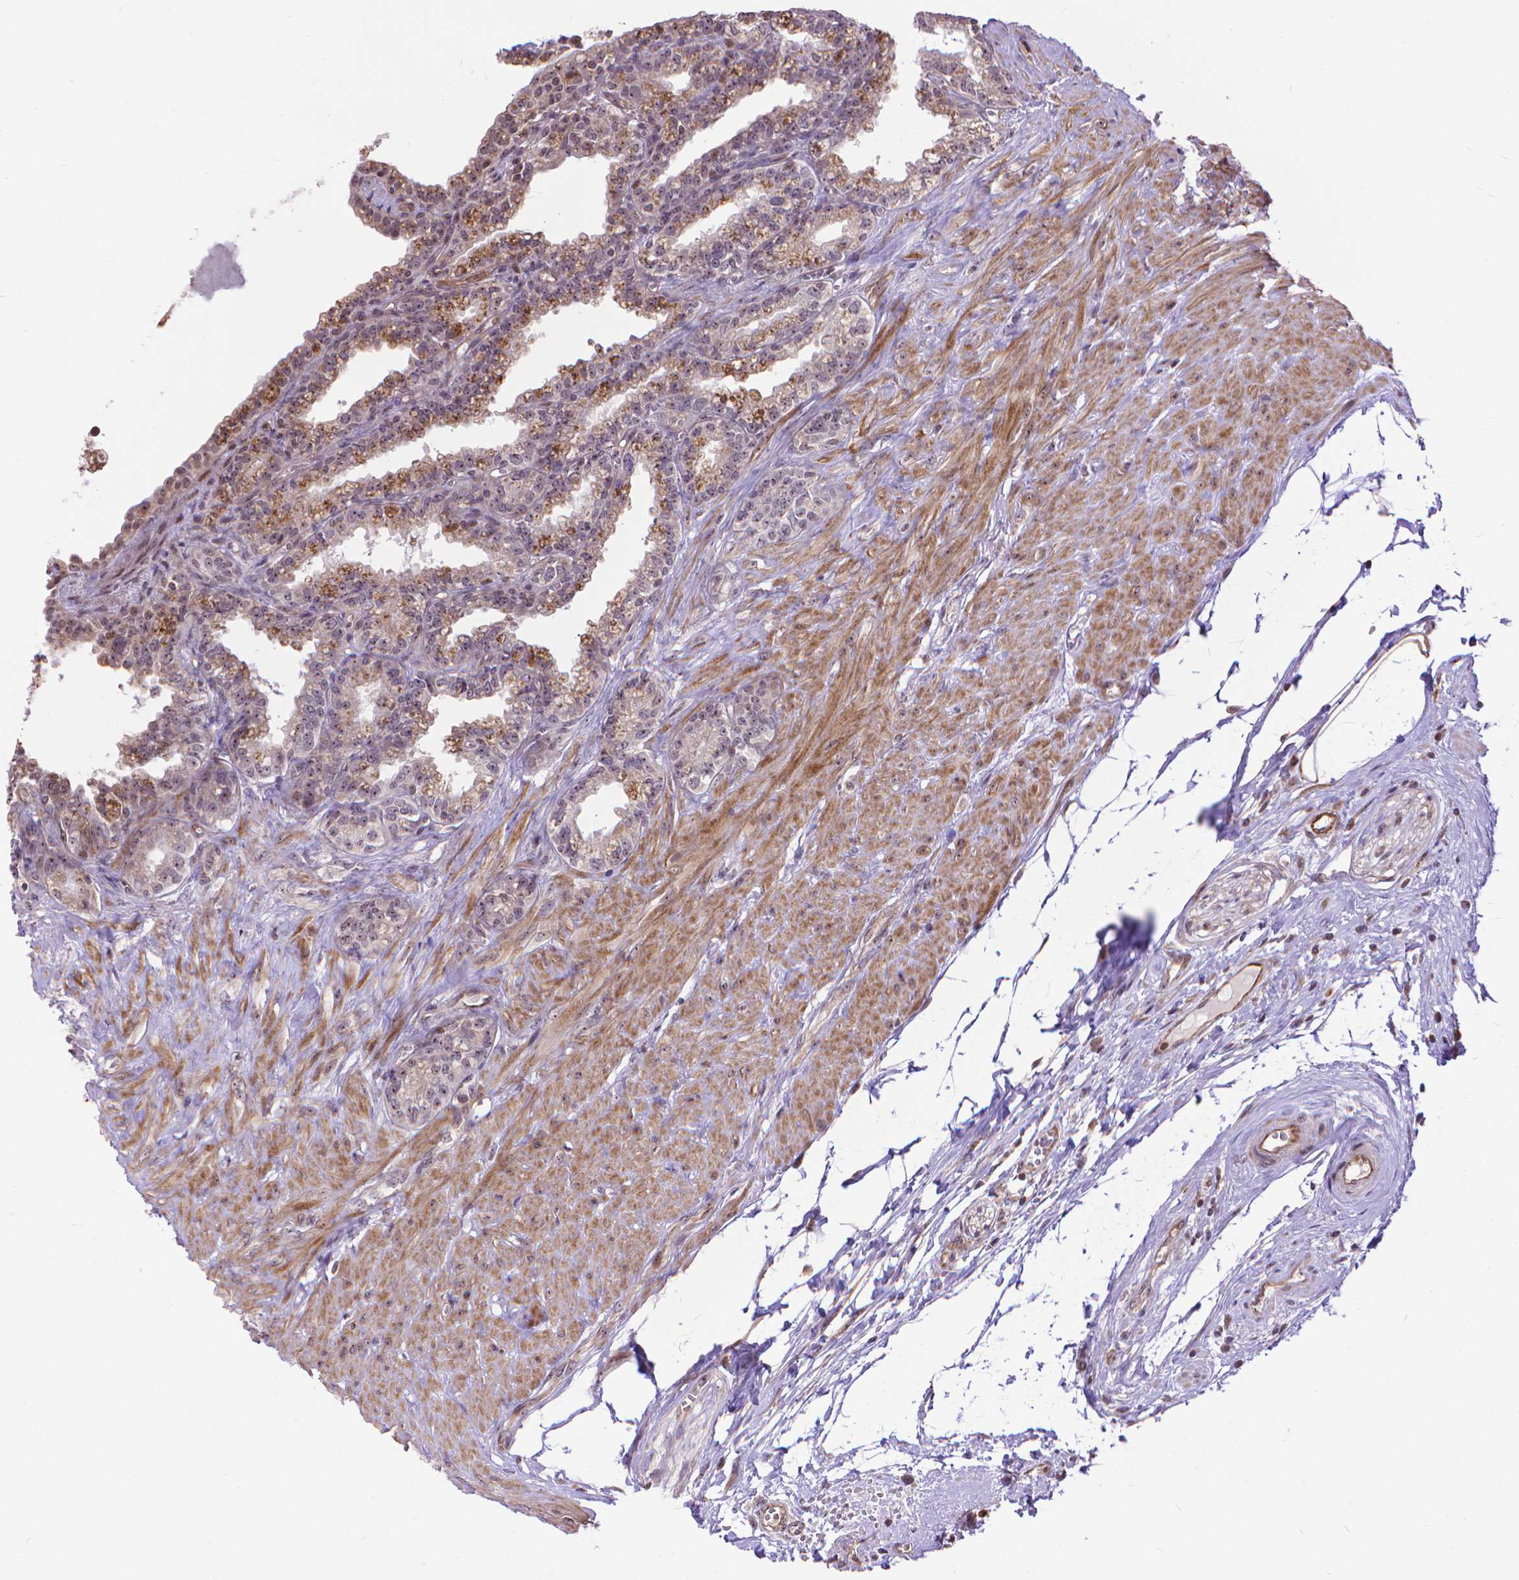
{"staining": {"intensity": "moderate", "quantity": "<25%", "location": "nuclear"}, "tissue": "seminal vesicle", "cell_type": "Glandular cells", "image_type": "normal", "snomed": [{"axis": "morphology", "description": "Normal tissue, NOS"}, {"axis": "morphology", "description": "Urothelial carcinoma, NOS"}, {"axis": "topography", "description": "Urinary bladder"}, {"axis": "topography", "description": "Seminal veicle"}], "caption": "Immunohistochemical staining of unremarkable seminal vesicle shows low levels of moderate nuclear positivity in approximately <25% of glandular cells.", "gene": "TMEM135", "patient": {"sex": "male", "age": 76}}